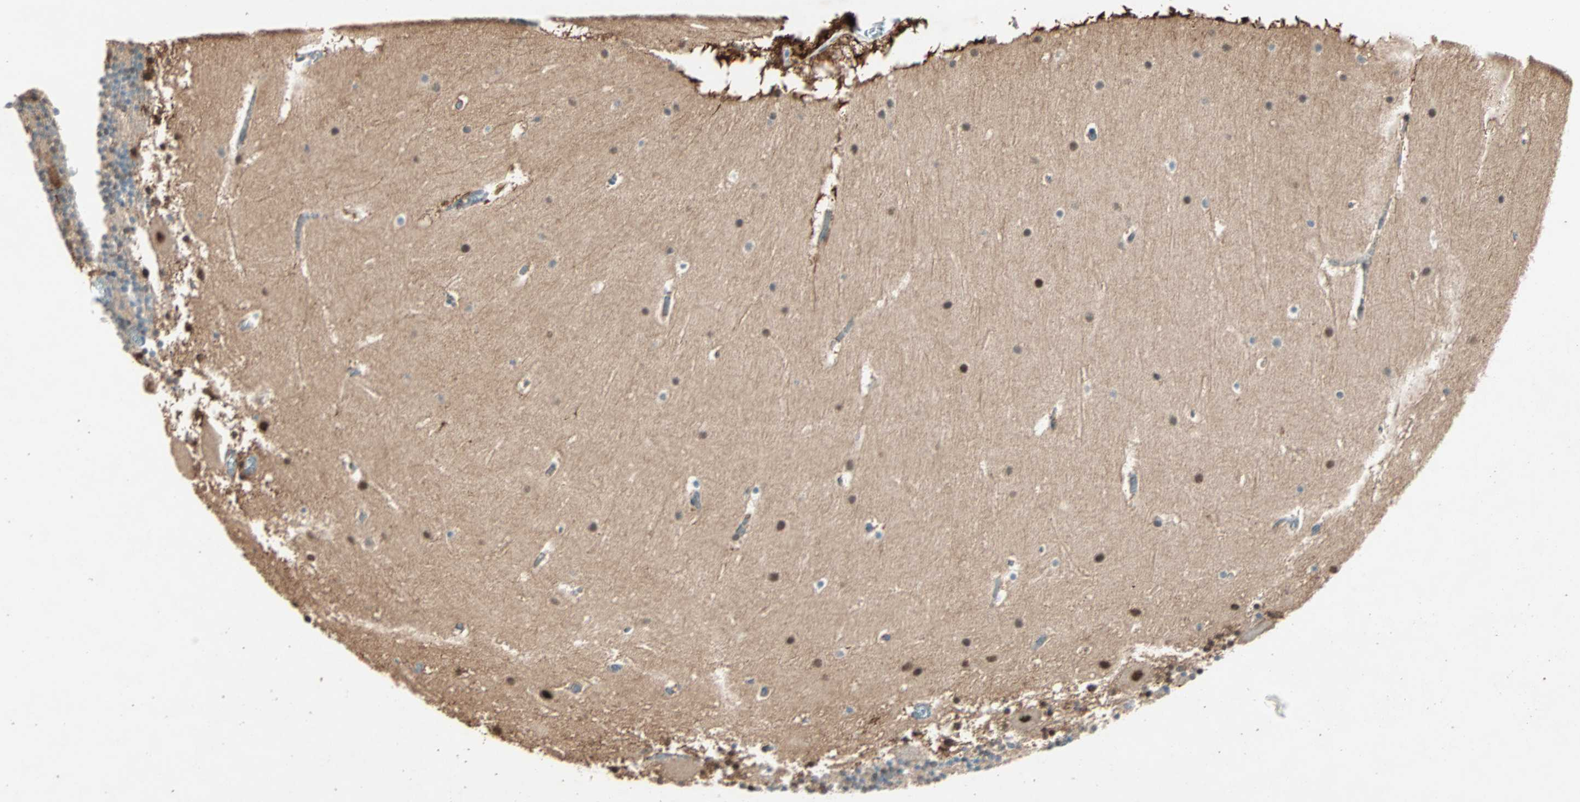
{"staining": {"intensity": "weak", "quantity": "25%-75%", "location": "cytoplasmic/membranous"}, "tissue": "cerebellum", "cell_type": "Cells in granular layer", "image_type": "normal", "snomed": [{"axis": "morphology", "description": "Normal tissue, NOS"}, {"axis": "topography", "description": "Cerebellum"}], "caption": "Cerebellum stained with IHC exhibits weak cytoplasmic/membranous staining in approximately 25%-75% of cells in granular layer.", "gene": "RTL6", "patient": {"sex": "male", "age": 45}}